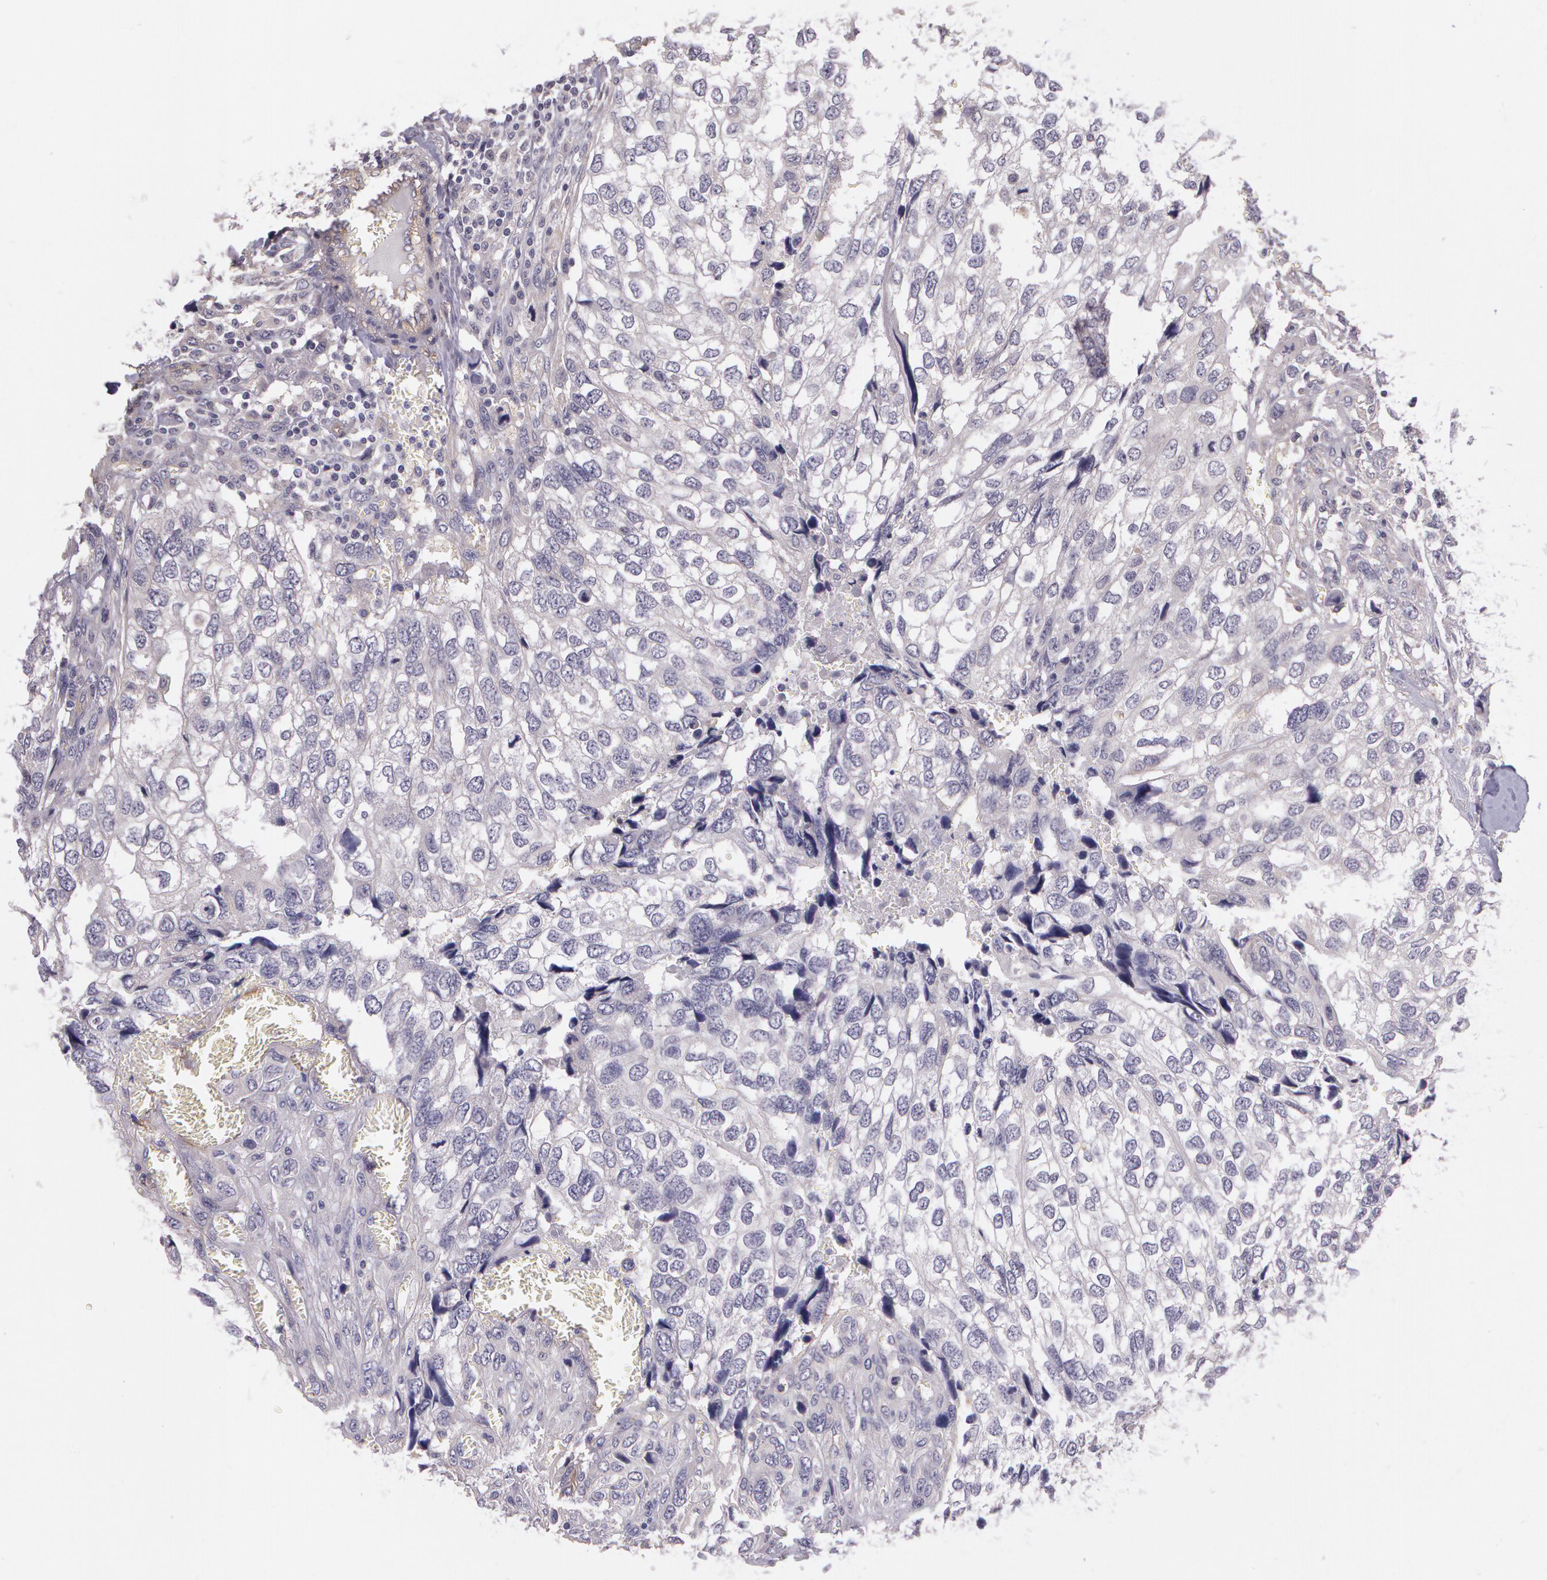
{"staining": {"intensity": "negative", "quantity": "none", "location": "none"}, "tissue": "breast cancer", "cell_type": "Tumor cells", "image_type": "cancer", "snomed": [{"axis": "morphology", "description": "Neoplasm, malignant, NOS"}, {"axis": "topography", "description": "Breast"}], "caption": "This is a photomicrograph of IHC staining of malignant neoplasm (breast), which shows no expression in tumor cells.", "gene": "G2E3", "patient": {"sex": "female", "age": 50}}